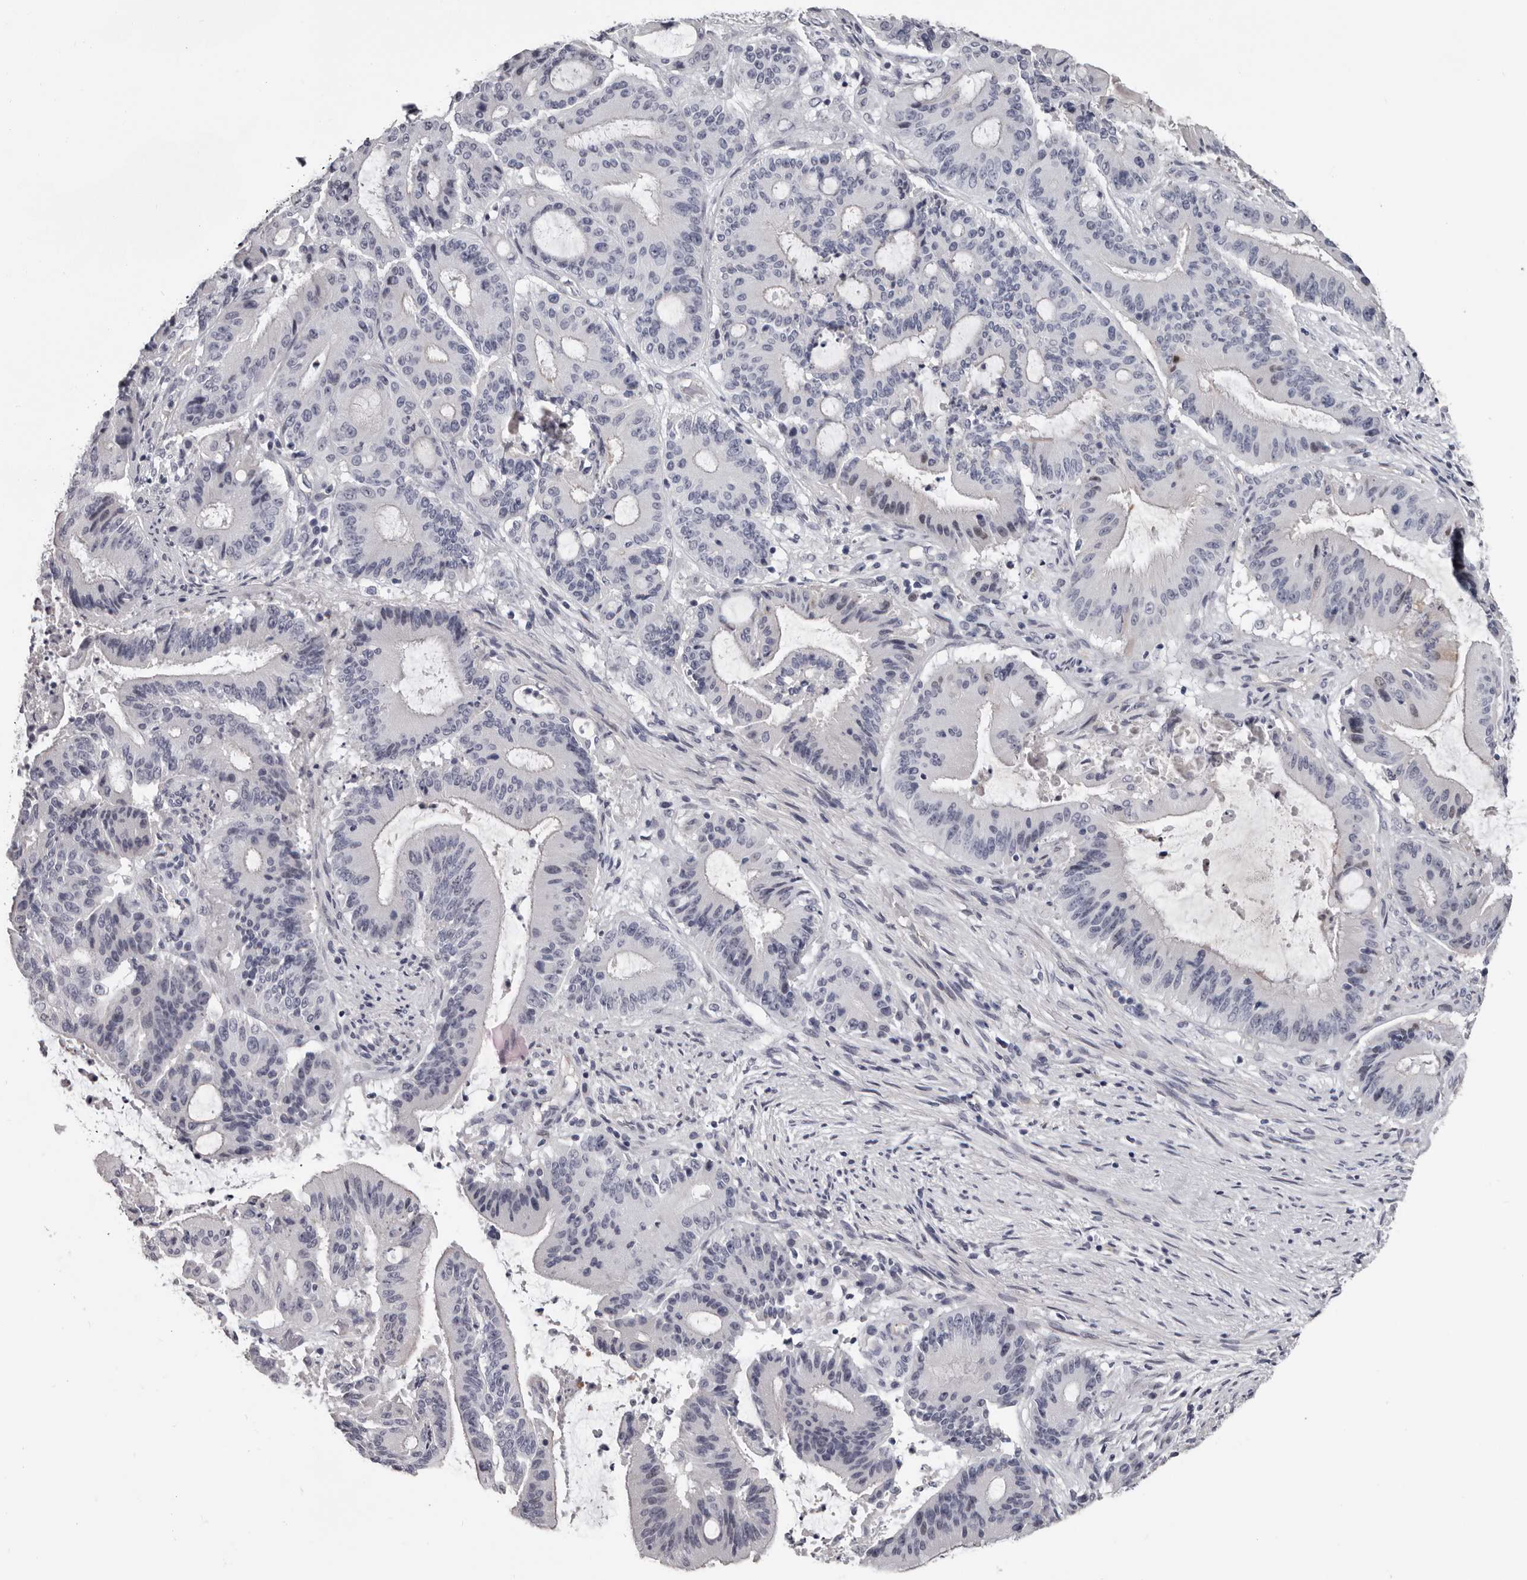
{"staining": {"intensity": "negative", "quantity": "none", "location": "none"}, "tissue": "liver cancer", "cell_type": "Tumor cells", "image_type": "cancer", "snomed": [{"axis": "morphology", "description": "Normal tissue, NOS"}, {"axis": "morphology", "description": "Cholangiocarcinoma"}, {"axis": "topography", "description": "Liver"}, {"axis": "topography", "description": "Peripheral nerve tissue"}], "caption": "Immunohistochemistry (IHC) histopathology image of neoplastic tissue: human liver cancer (cholangiocarcinoma) stained with DAB (3,3'-diaminobenzidine) displays no significant protein expression in tumor cells. (DAB (3,3'-diaminobenzidine) immunohistochemistry, high magnification).", "gene": "RNF217", "patient": {"sex": "female", "age": 73}}